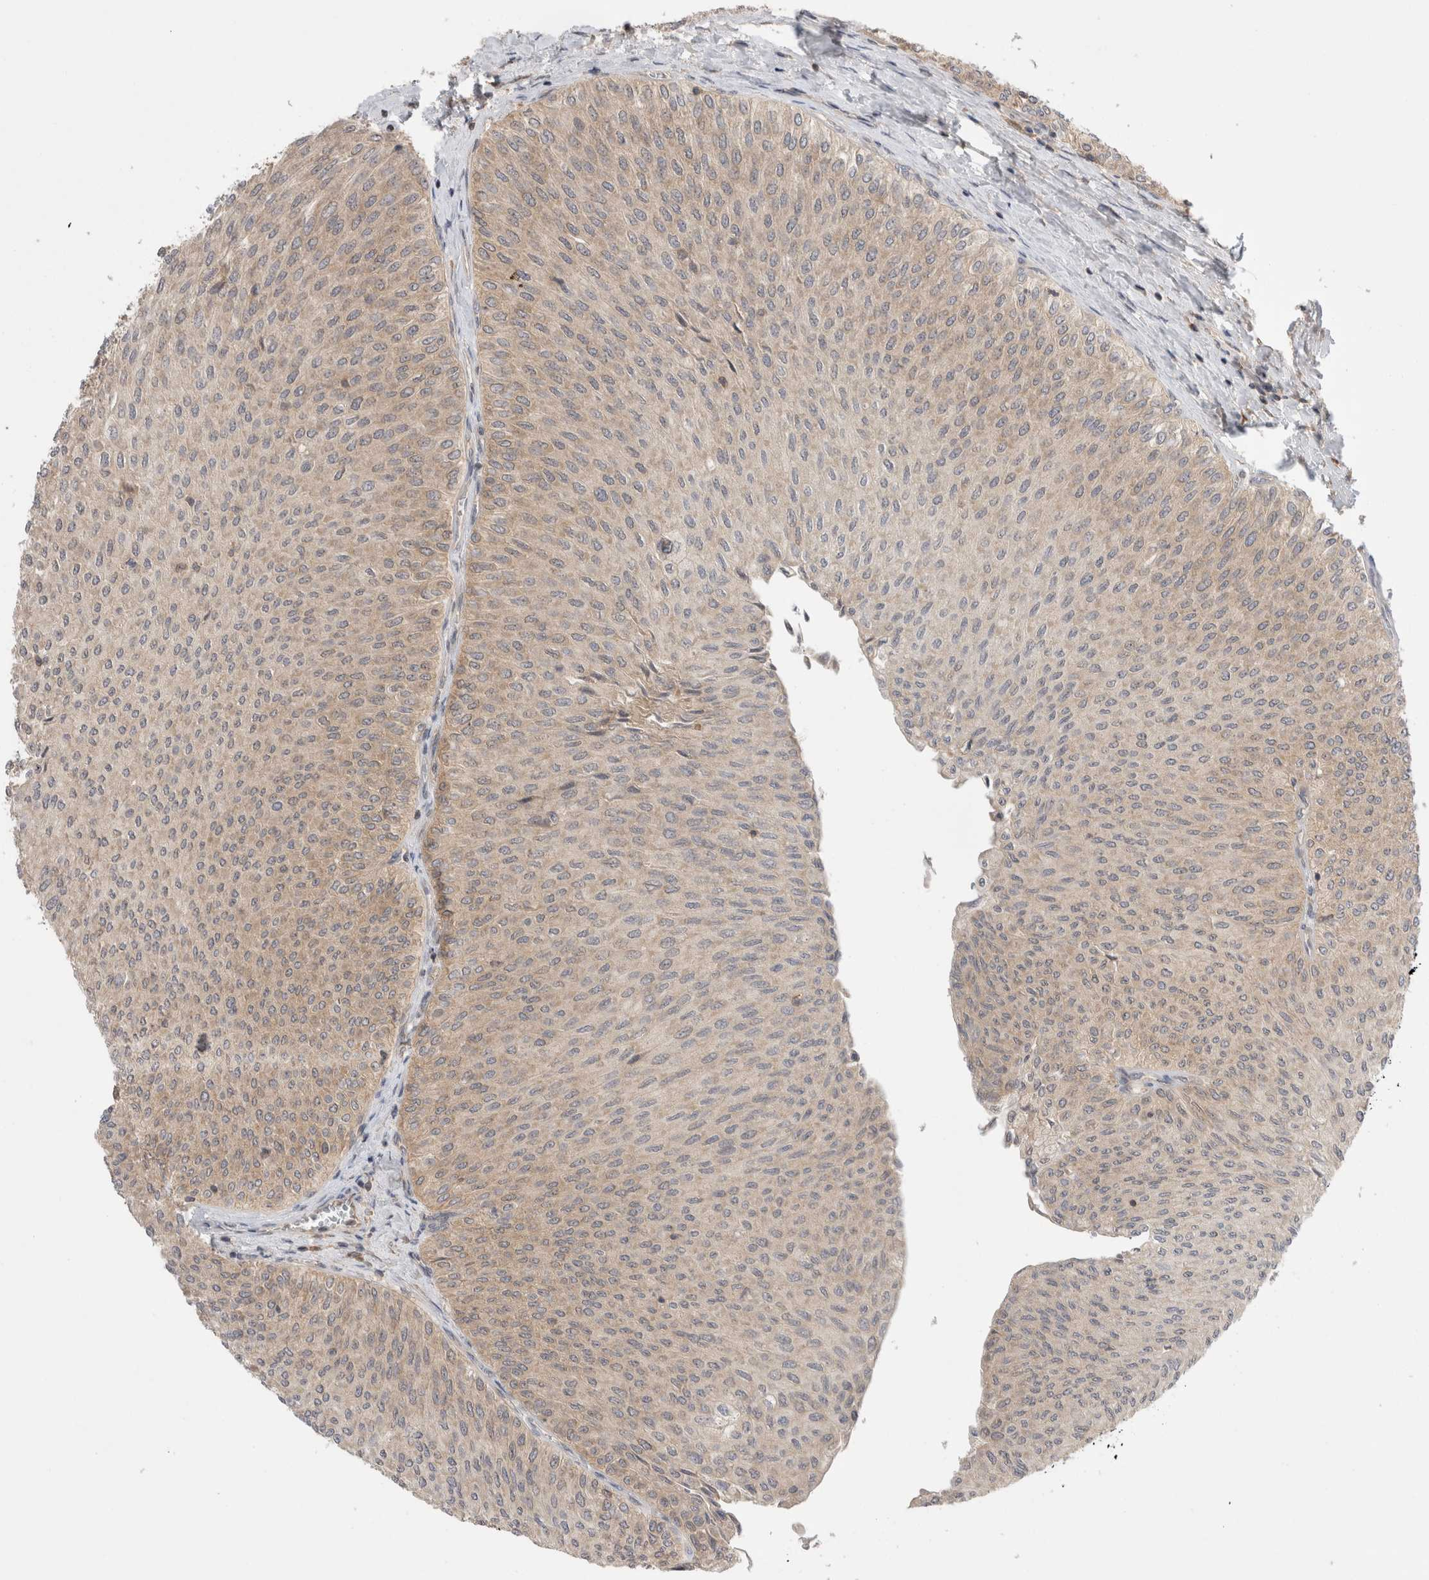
{"staining": {"intensity": "weak", "quantity": "25%-75%", "location": "cytoplasmic/membranous"}, "tissue": "urothelial cancer", "cell_type": "Tumor cells", "image_type": "cancer", "snomed": [{"axis": "morphology", "description": "Urothelial carcinoma, Low grade"}, {"axis": "topography", "description": "Urinary bladder"}], "caption": "Immunohistochemical staining of human low-grade urothelial carcinoma shows weak cytoplasmic/membranous protein expression in about 25%-75% of tumor cells.", "gene": "NFKB1", "patient": {"sex": "male", "age": 78}}